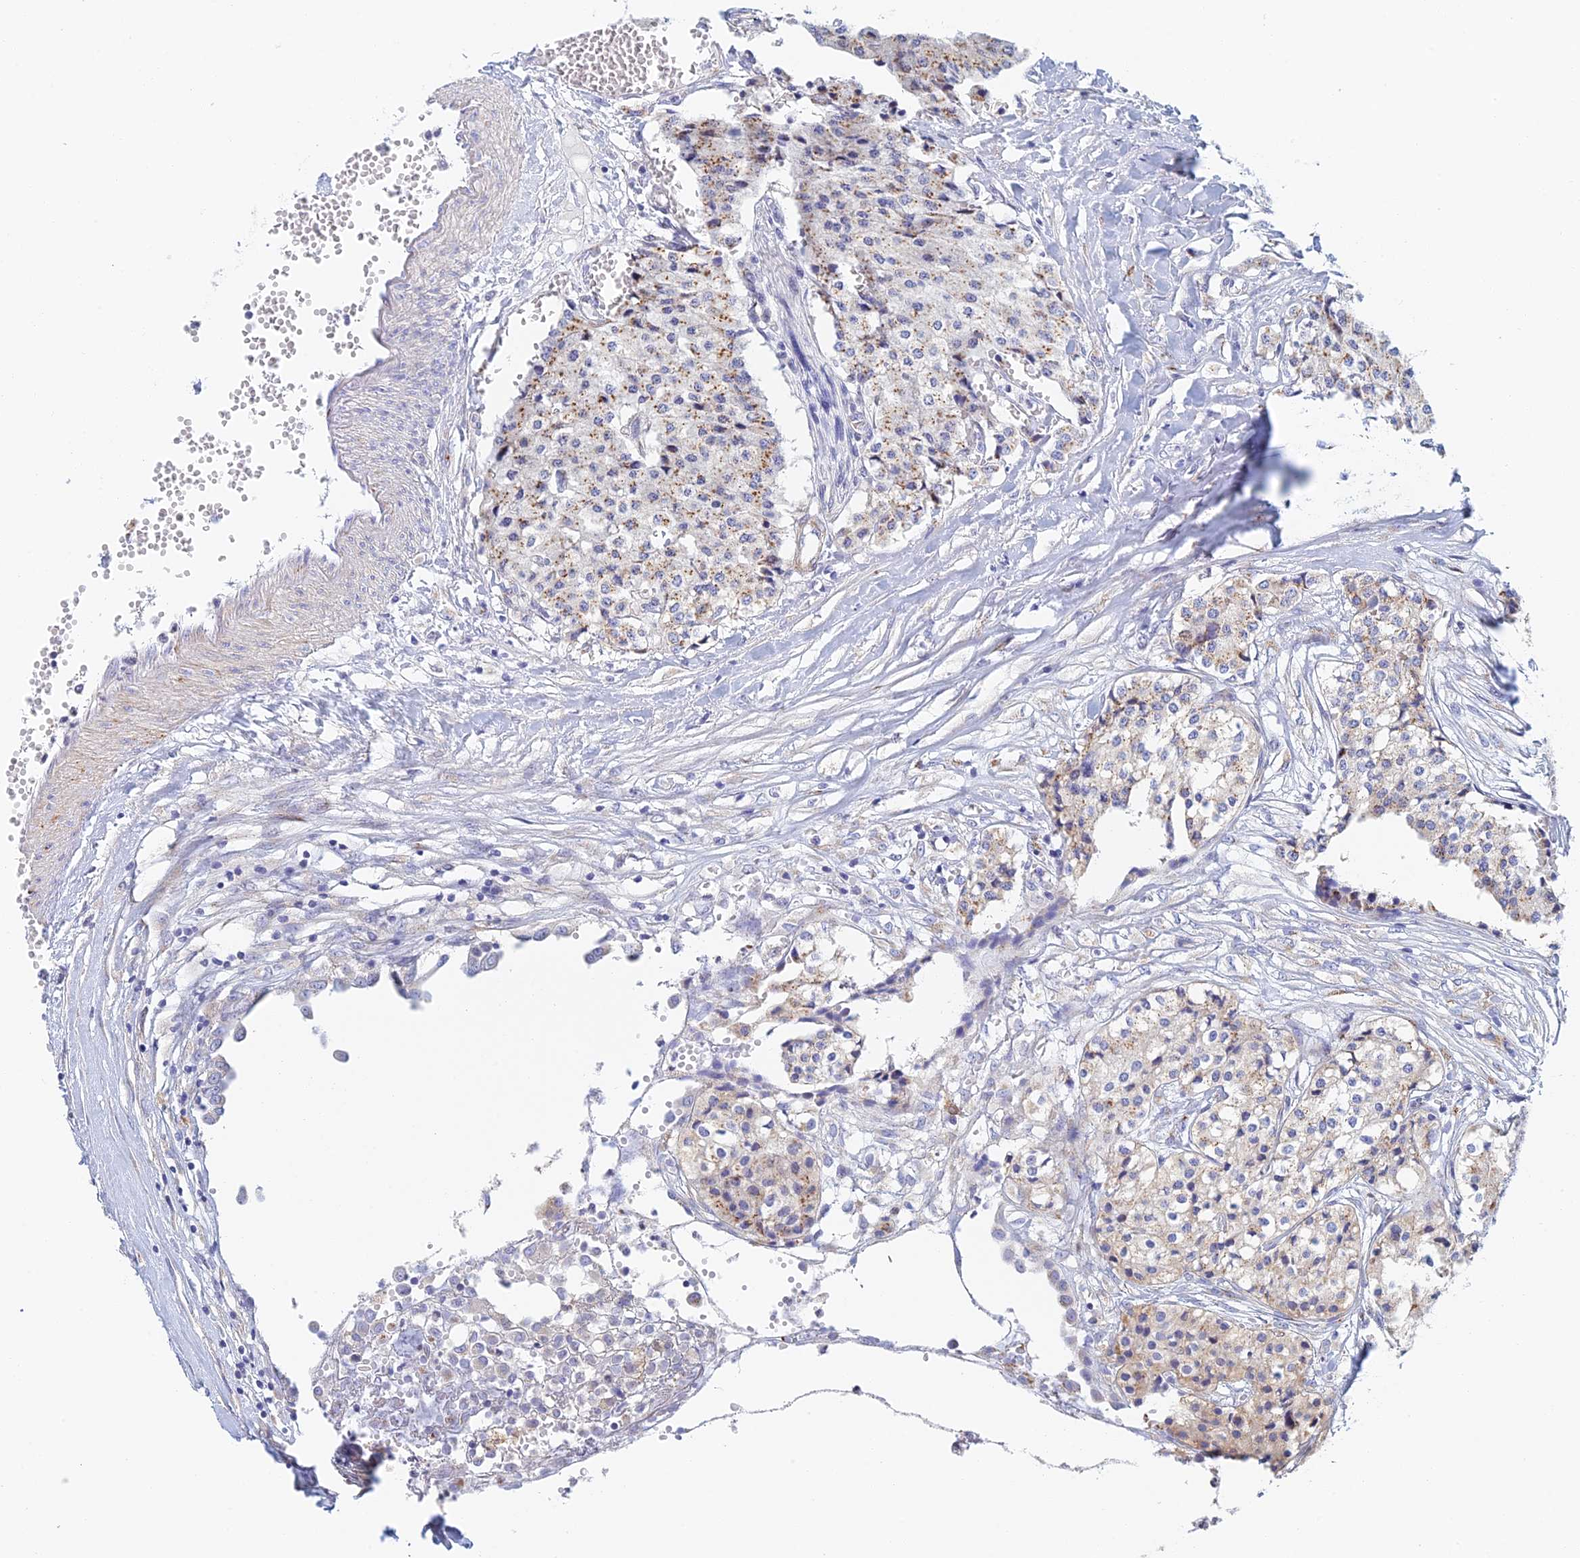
{"staining": {"intensity": "moderate", "quantity": "<25%", "location": "cytoplasmic/membranous"}, "tissue": "carcinoid", "cell_type": "Tumor cells", "image_type": "cancer", "snomed": [{"axis": "morphology", "description": "Carcinoid, malignant, NOS"}, {"axis": "topography", "description": "Colon"}], "caption": "Immunohistochemistry (IHC) (DAB (3,3'-diaminobenzidine)) staining of carcinoid displays moderate cytoplasmic/membranous protein staining in approximately <25% of tumor cells.", "gene": "SLC24A3", "patient": {"sex": "female", "age": 52}}